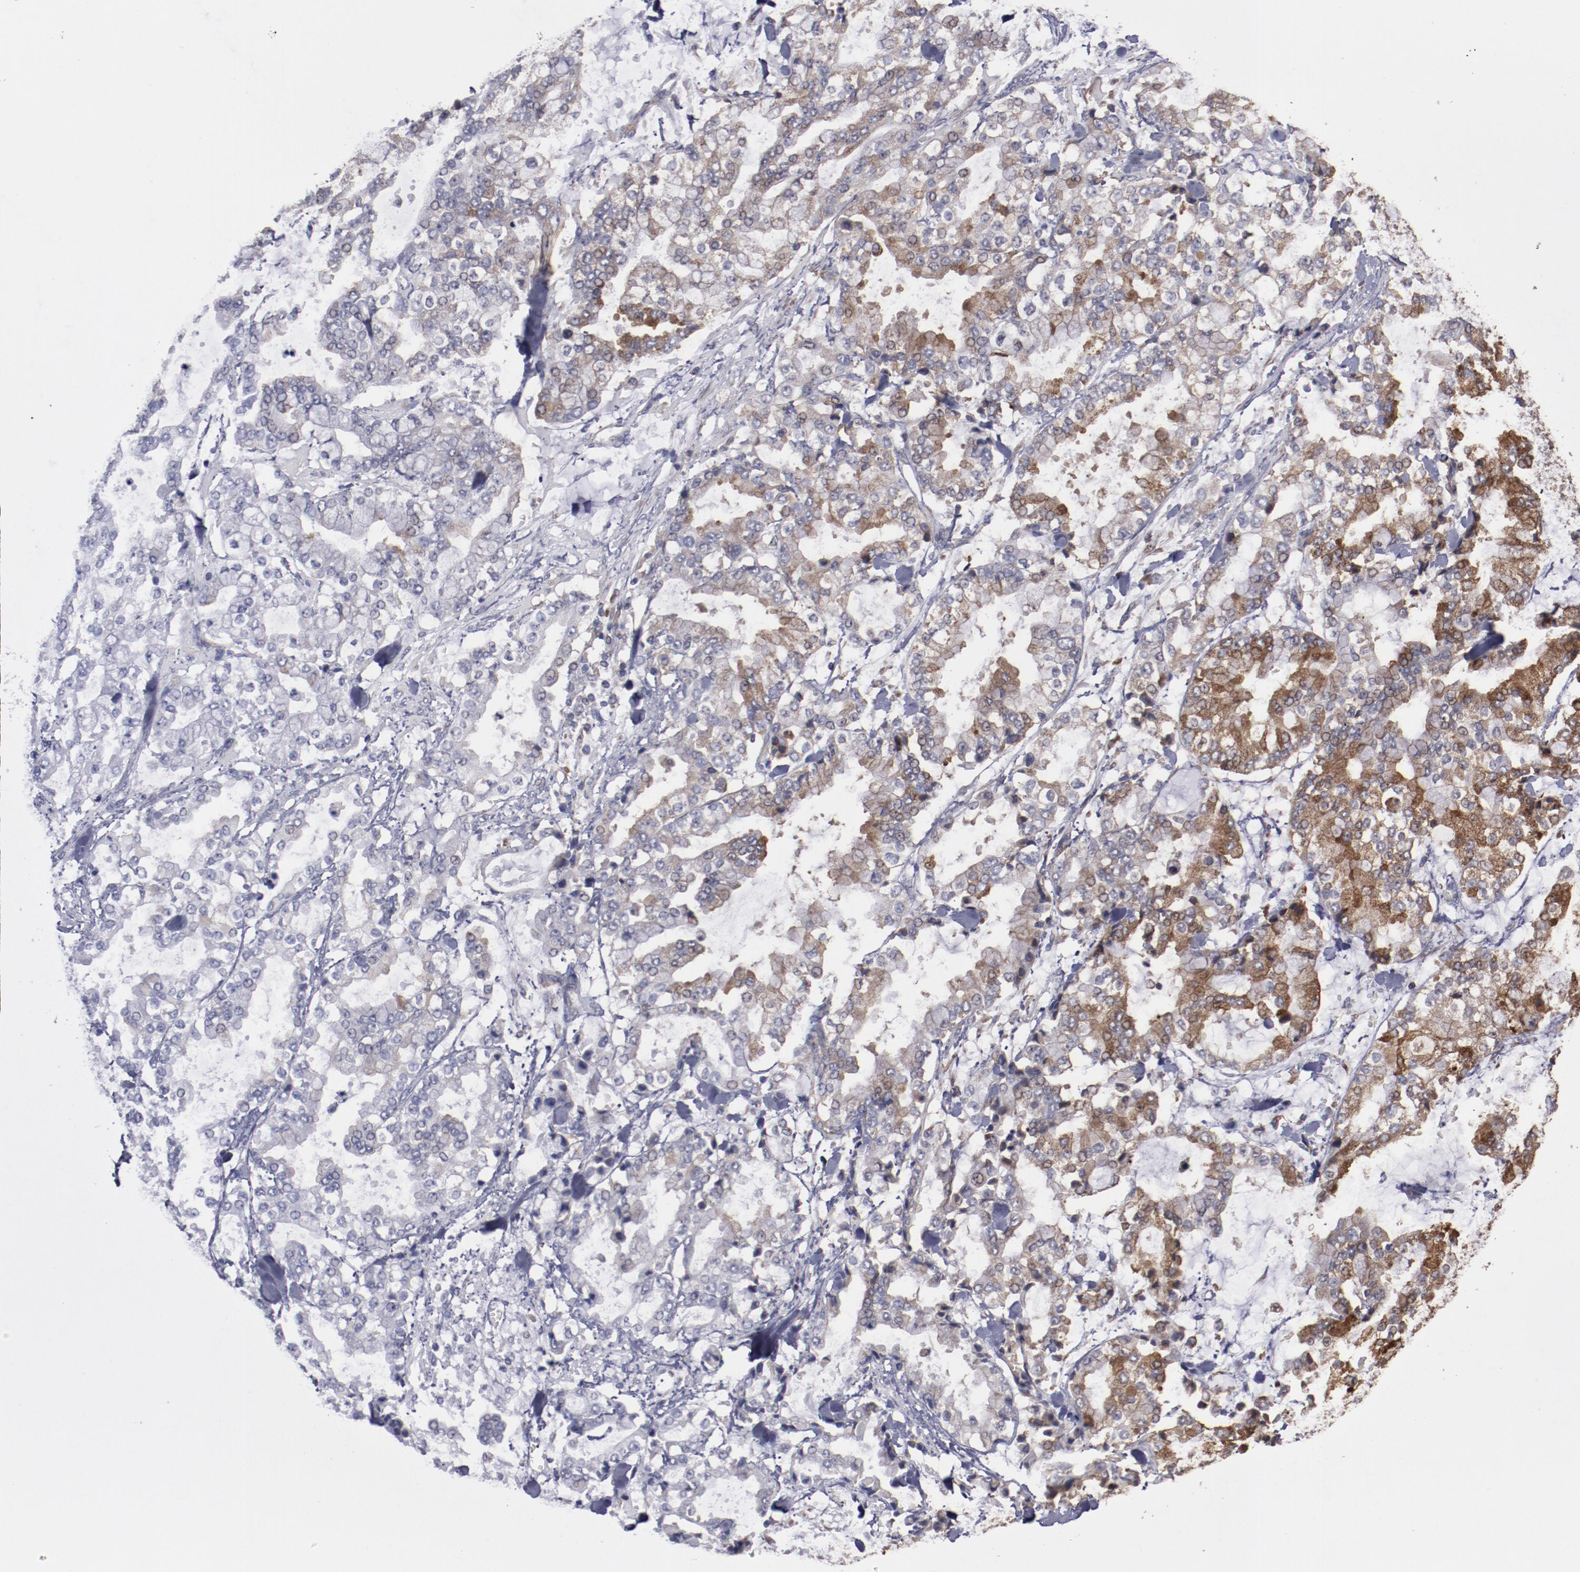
{"staining": {"intensity": "moderate", "quantity": "25%-75%", "location": "cytoplasmic/membranous"}, "tissue": "stomach cancer", "cell_type": "Tumor cells", "image_type": "cancer", "snomed": [{"axis": "morphology", "description": "Normal tissue, NOS"}, {"axis": "morphology", "description": "Adenocarcinoma, NOS"}, {"axis": "topography", "description": "Stomach, upper"}, {"axis": "topography", "description": "Stomach"}], "caption": "Adenocarcinoma (stomach) stained with immunohistochemistry (IHC) shows moderate cytoplasmic/membranous expression in approximately 25%-75% of tumor cells.", "gene": "RPS4Y1", "patient": {"sex": "male", "age": 76}}